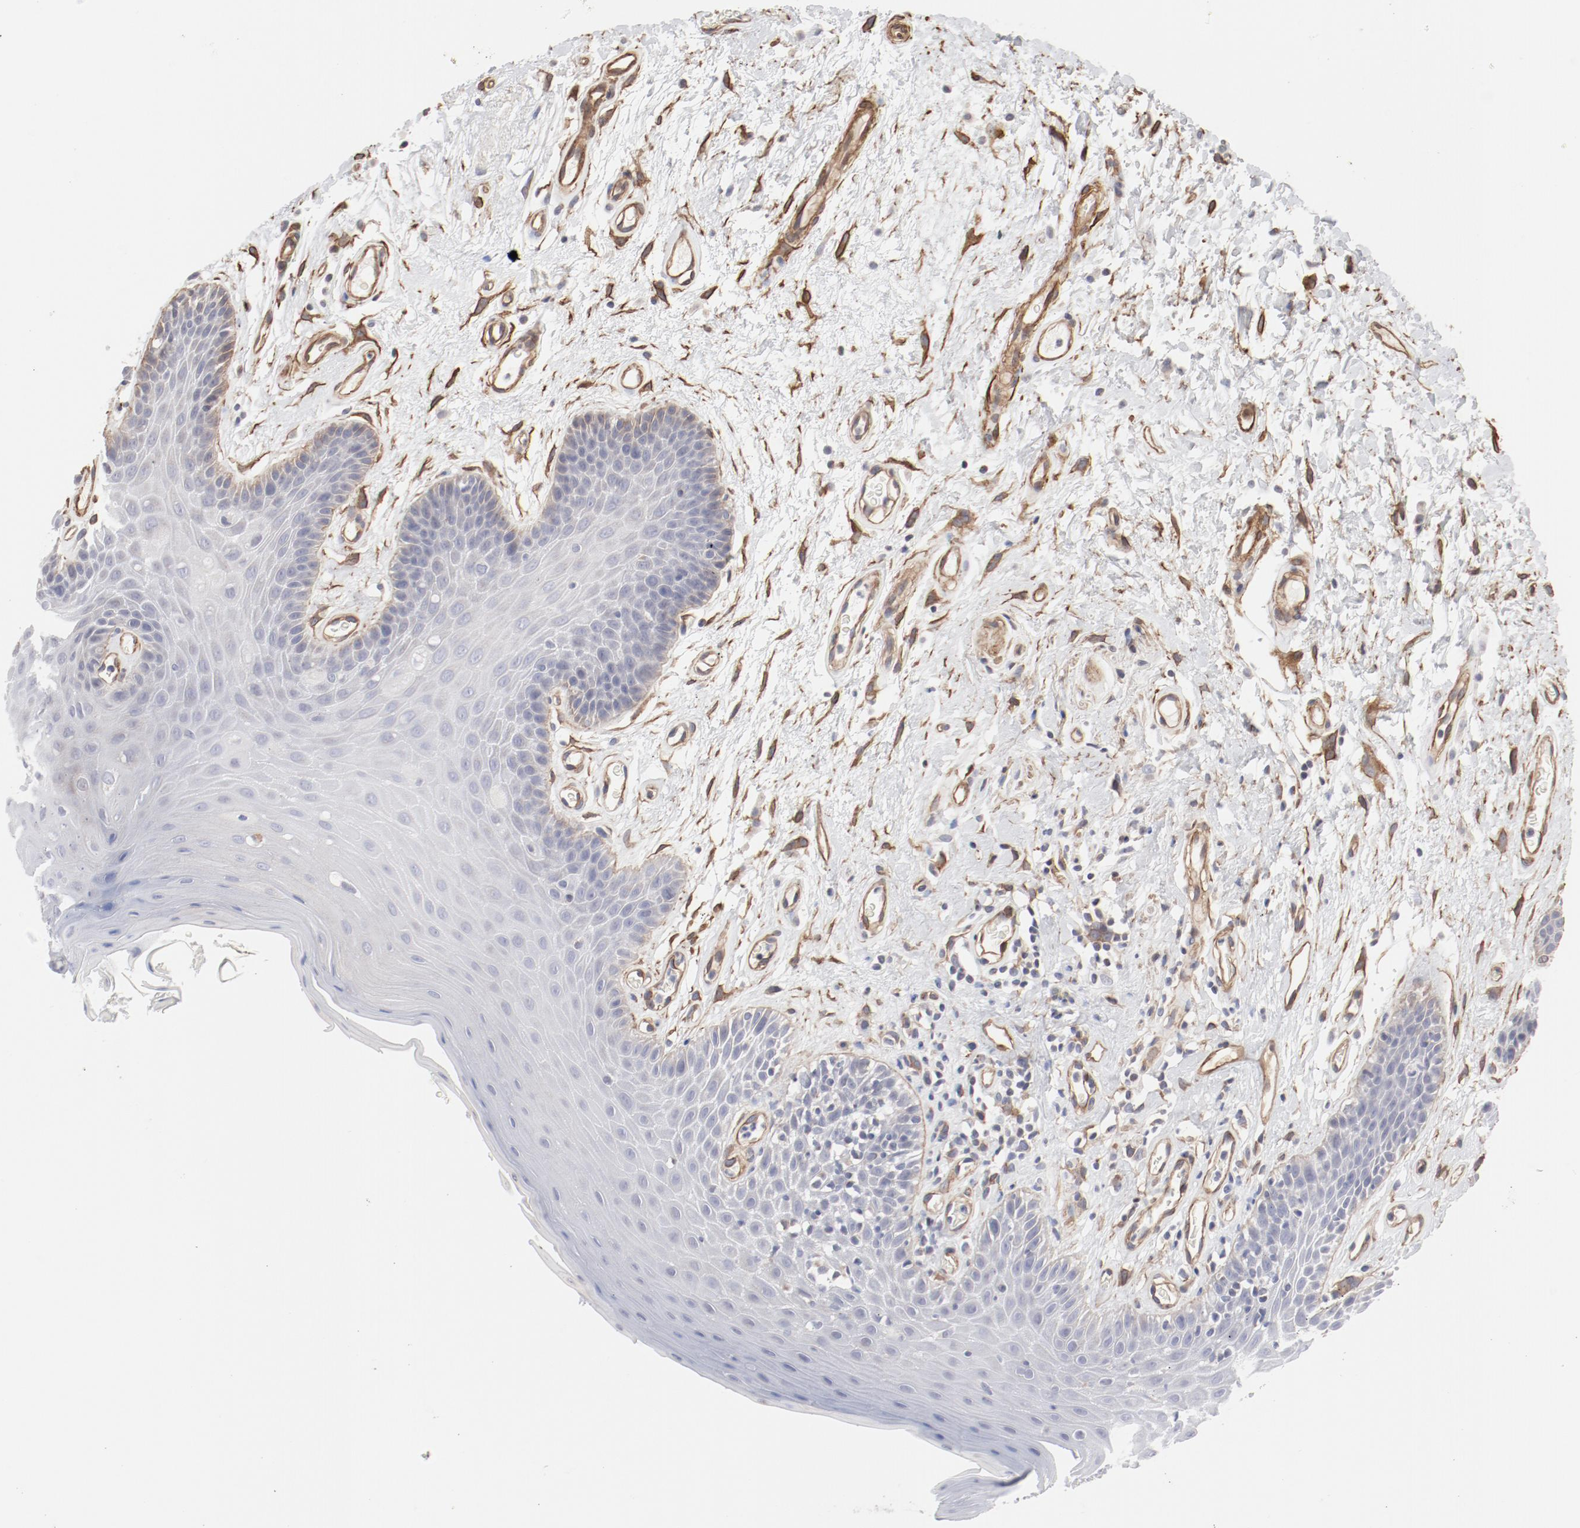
{"staining": {"intensity": "negative", "quantity": "none", "location": "none"}, "tissue": "oral mucosa", "cell_type": "Squamous epithelial cells", "image_type": "normal", "snomed": [{"axis": "morphology", "description": "Normal tissue, NOS"}, {"axis": "morphology", "description": "Squamous cell carcinoma, NOS"}, {"axis": "topography", "description": "Skeletal muscle"}, {"axis": "topography", "description": "Oral tissue"}, {"axis": "topography", "description": "Head-Neck"}], "caption": "A high-resolution image shows immunohistochemistry staining of benign oral mucosa, which displays no significant expression in squamous epithelial cells.", "gene": "MAGED4B", "patient": {"sex": "male", "age": 71}}